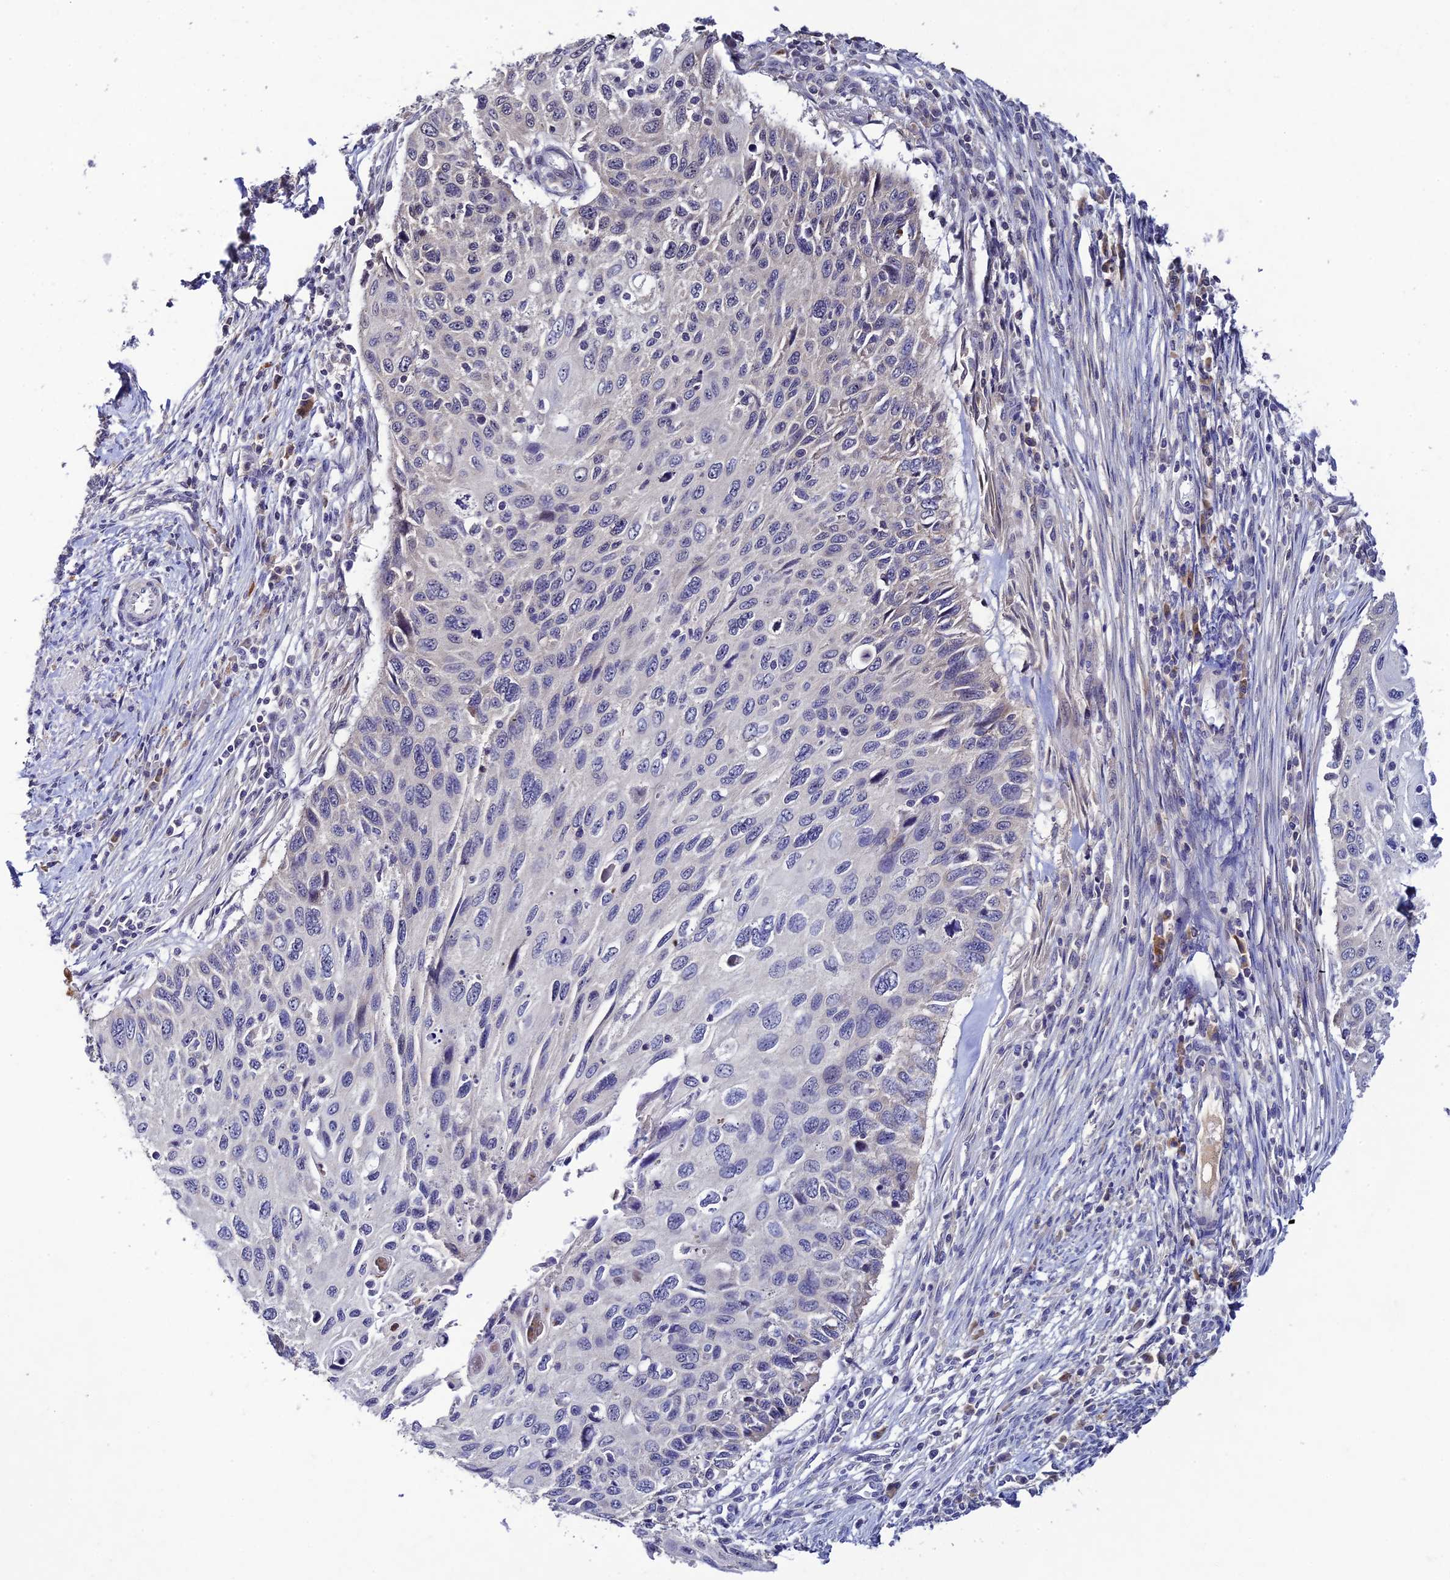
{"staining": {"intensity": "negative", "quantity": "none", "location": "none"}, "tissue": "cervical cancer", "cell_type": "Tumor cells", "image_type": "cancer", "snomed": [{"axis": "morphology", "description": "Squamous cell carcinoma, NOS"}, {"axis": "topography", "description": "Cervix"}], "caption": "This is a histopathology image of immunohistochemistry (IHC) staining of squamous cell carcinoma (cervical), which shows no expression in tumor cells.", "gene": "CHST5", "patient": {"sex": "female", "age": 70}}